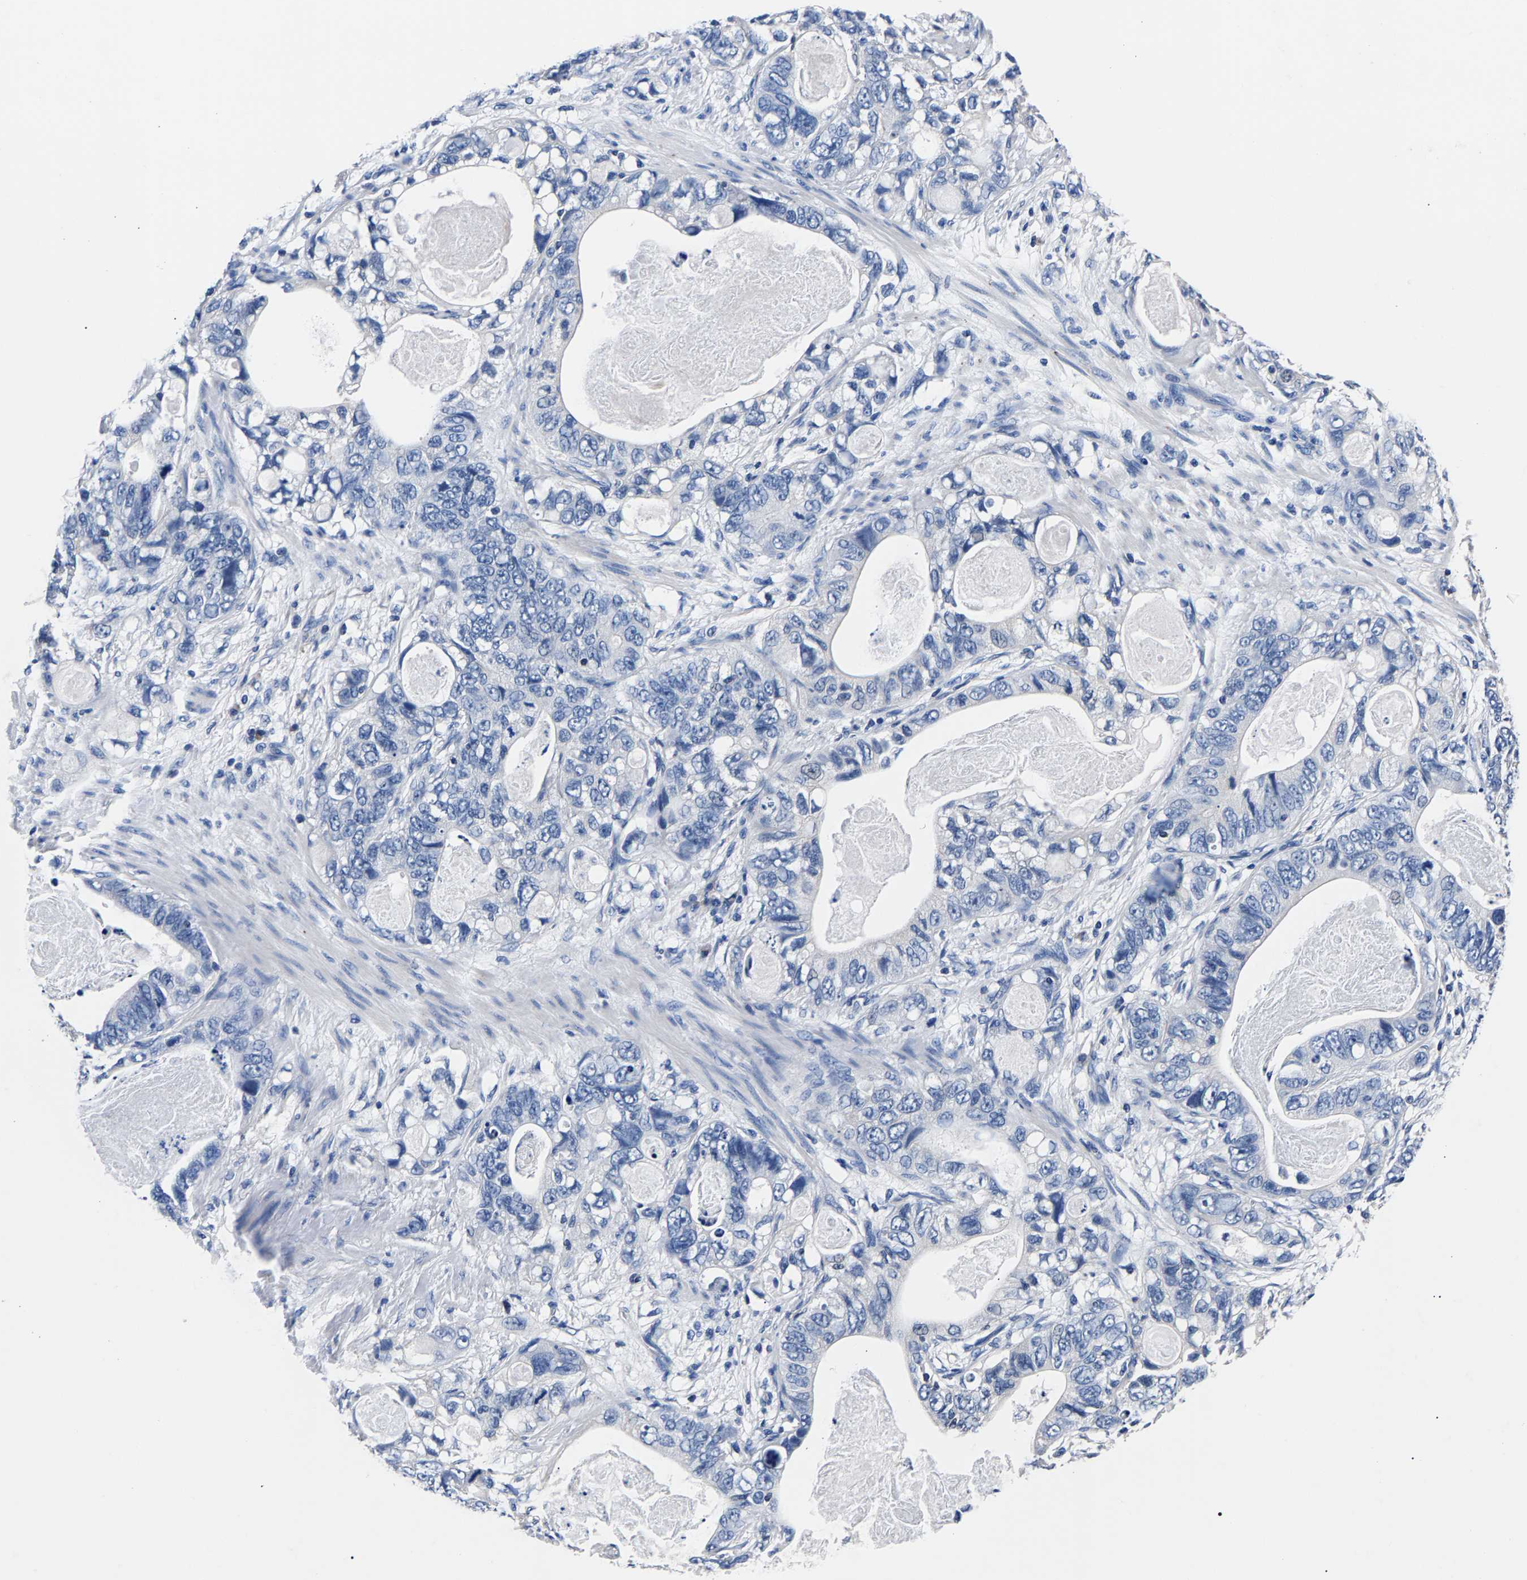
{"staining": {"intensity": "negative", "quantity": "none", "location": "none"}, "tissue": "stomach cancer", "cell_type": "Tumor cells", "image_type": "cancer", "snomed": [{"axis": "morphology", "description": "Normal tissue, NOS"}, {"axis": "morphology", "description": "Adenocarcinoma, NOS"}, {"axis": "topography", "description": "Stomach"}], "caption": "Immunohistochemistry of stomach adenocarcinoma exhibits no expression in tumor cells.", "gene": "PHF24", "patient": {"sex": "female", "age": 89}}